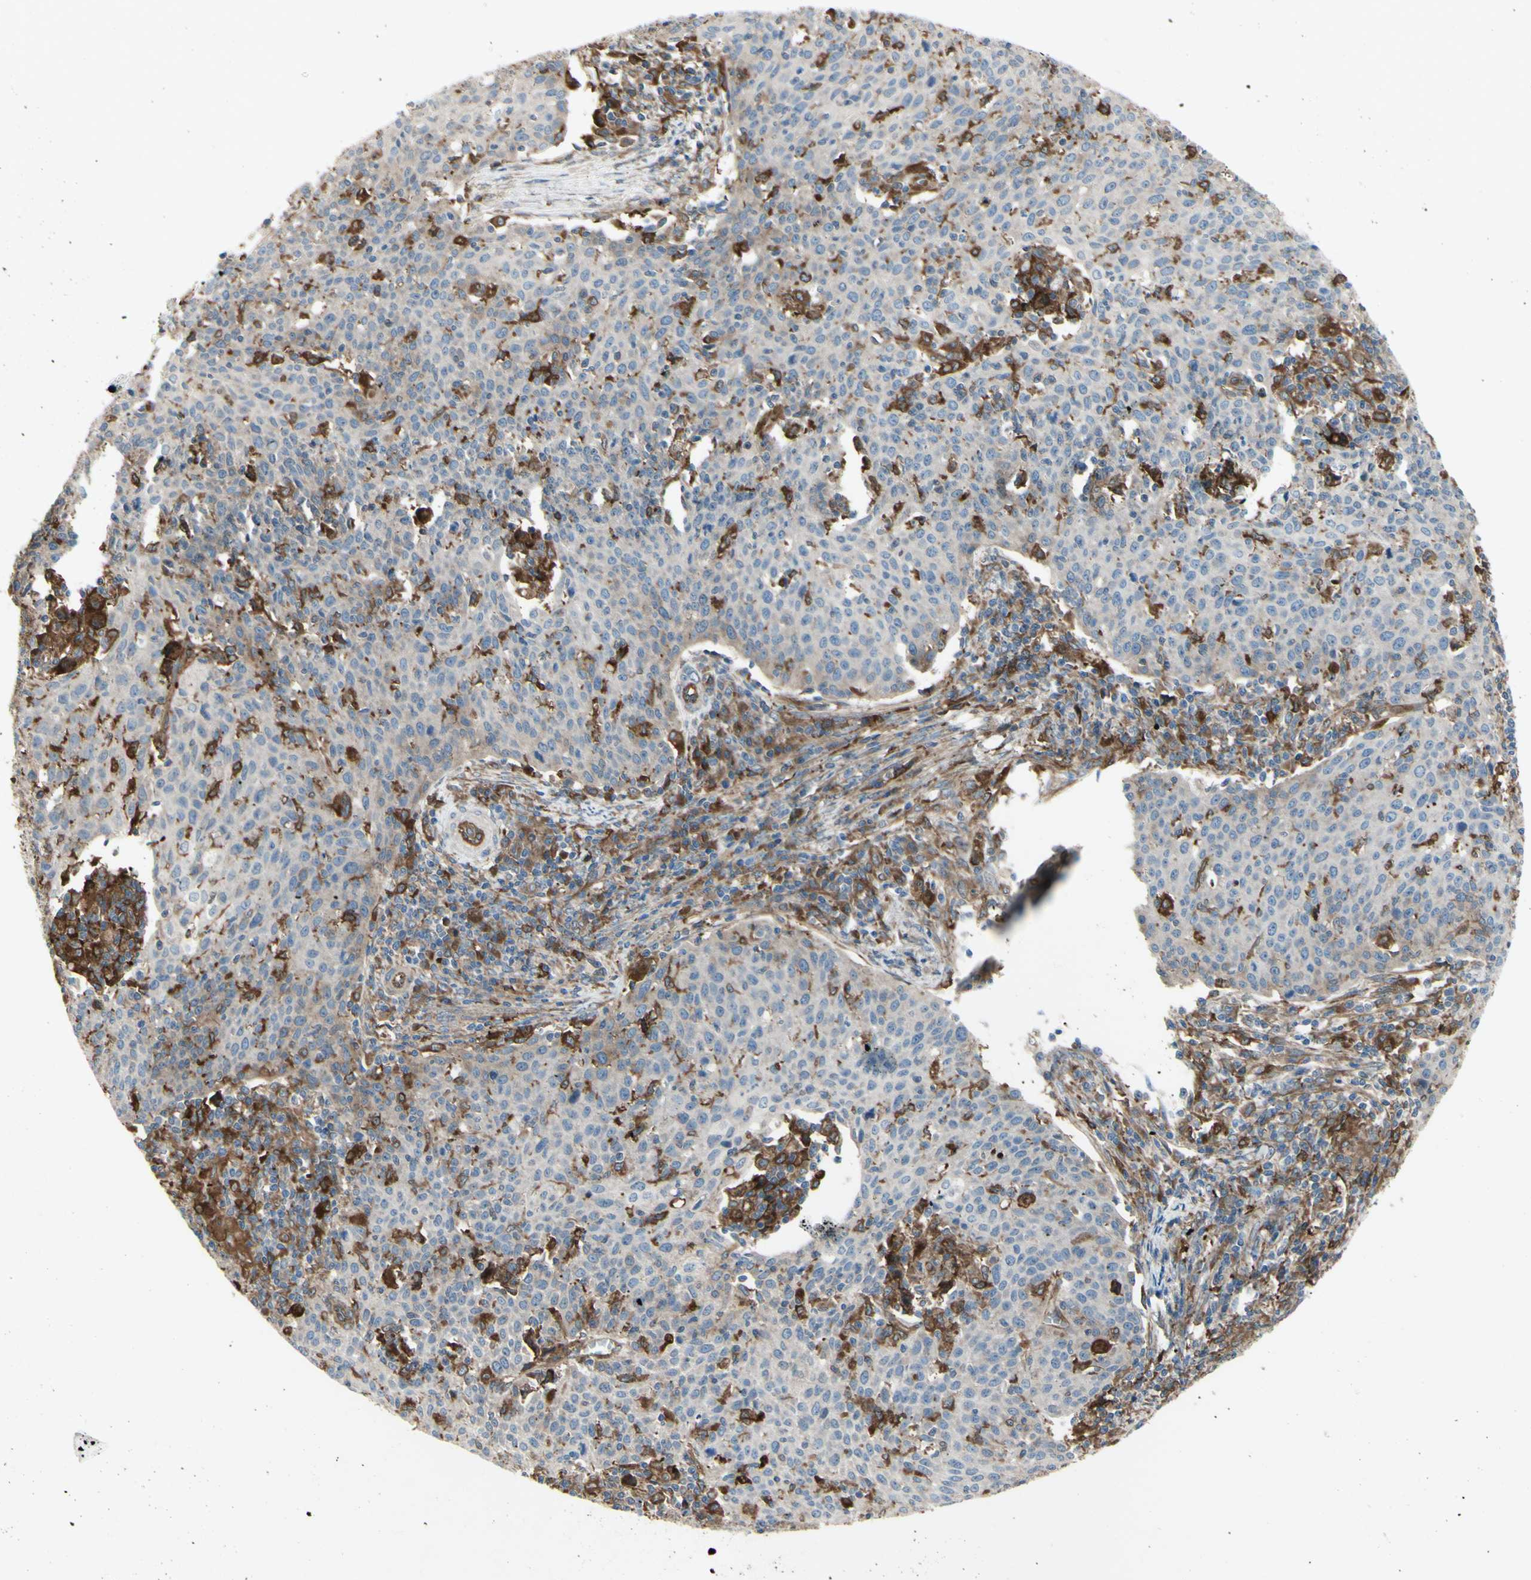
{"staining": {"intensity": "weak", "quantity": "<25%", "location": "cytoplasmic/membranous"}, "tissue": "cervical cancer", "cell_type": "Tumor cells", "image_type": "cancer", "snomed": [{"axis": "morphology", "description": "Squamous cell carcinoma, NOS"}, {"axis": "topography", "description": "Cervix"}], "caption": "High magnification brightfield microscopy of squamous cell carcinoma (cervical) stained with DAB (brown) and counterstained with hematoxylin (blue): tumor cells show no significant expression. (Brightfield microscopy of DAB (3,3'-diaminobenzidine) immunohistochemistry (IHC) at high magnification).", "gene": "IGSF9B", "patient": {"sex": "female", "age": 38}}